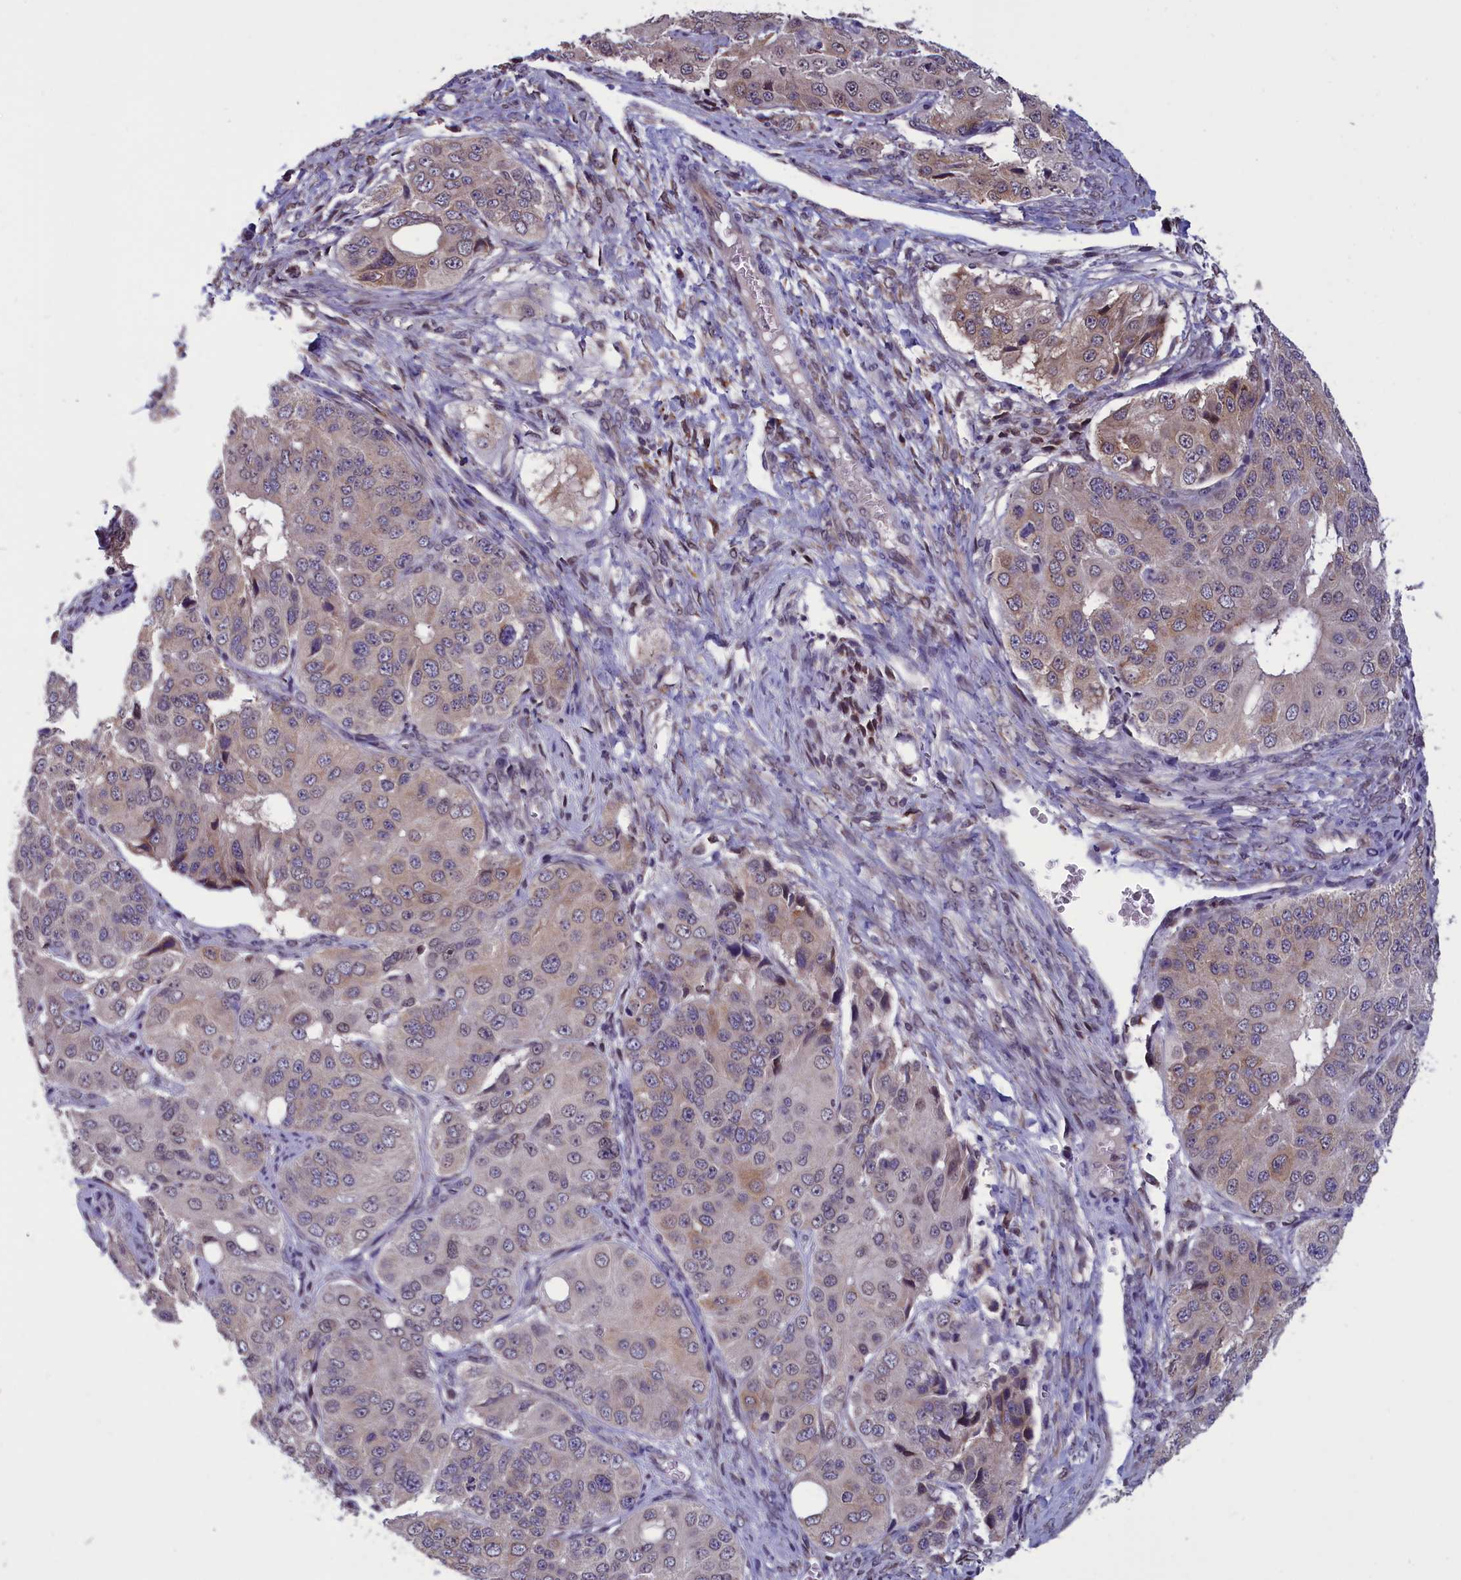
{"staining": {"intensity": "weak", "quantity": "25%-75%", "location": "cytoplasmic/membranous"}, "tissue": "ovarian cancer", "cell_type": "Tumor cells", "image_type": "cancer", "snomed": [{"axis": "morphology", "description": "Carcinoma, endometroid"}, {"axis": "topography", "description": "Ovary"}], "caption": "Weak cytoplasmic/membranous expression is appreciated in about 25%-75% of tumor cells in ovarian cancer.", "gene": "PARS2", "patient": {"sex": "female", "age": 51}}